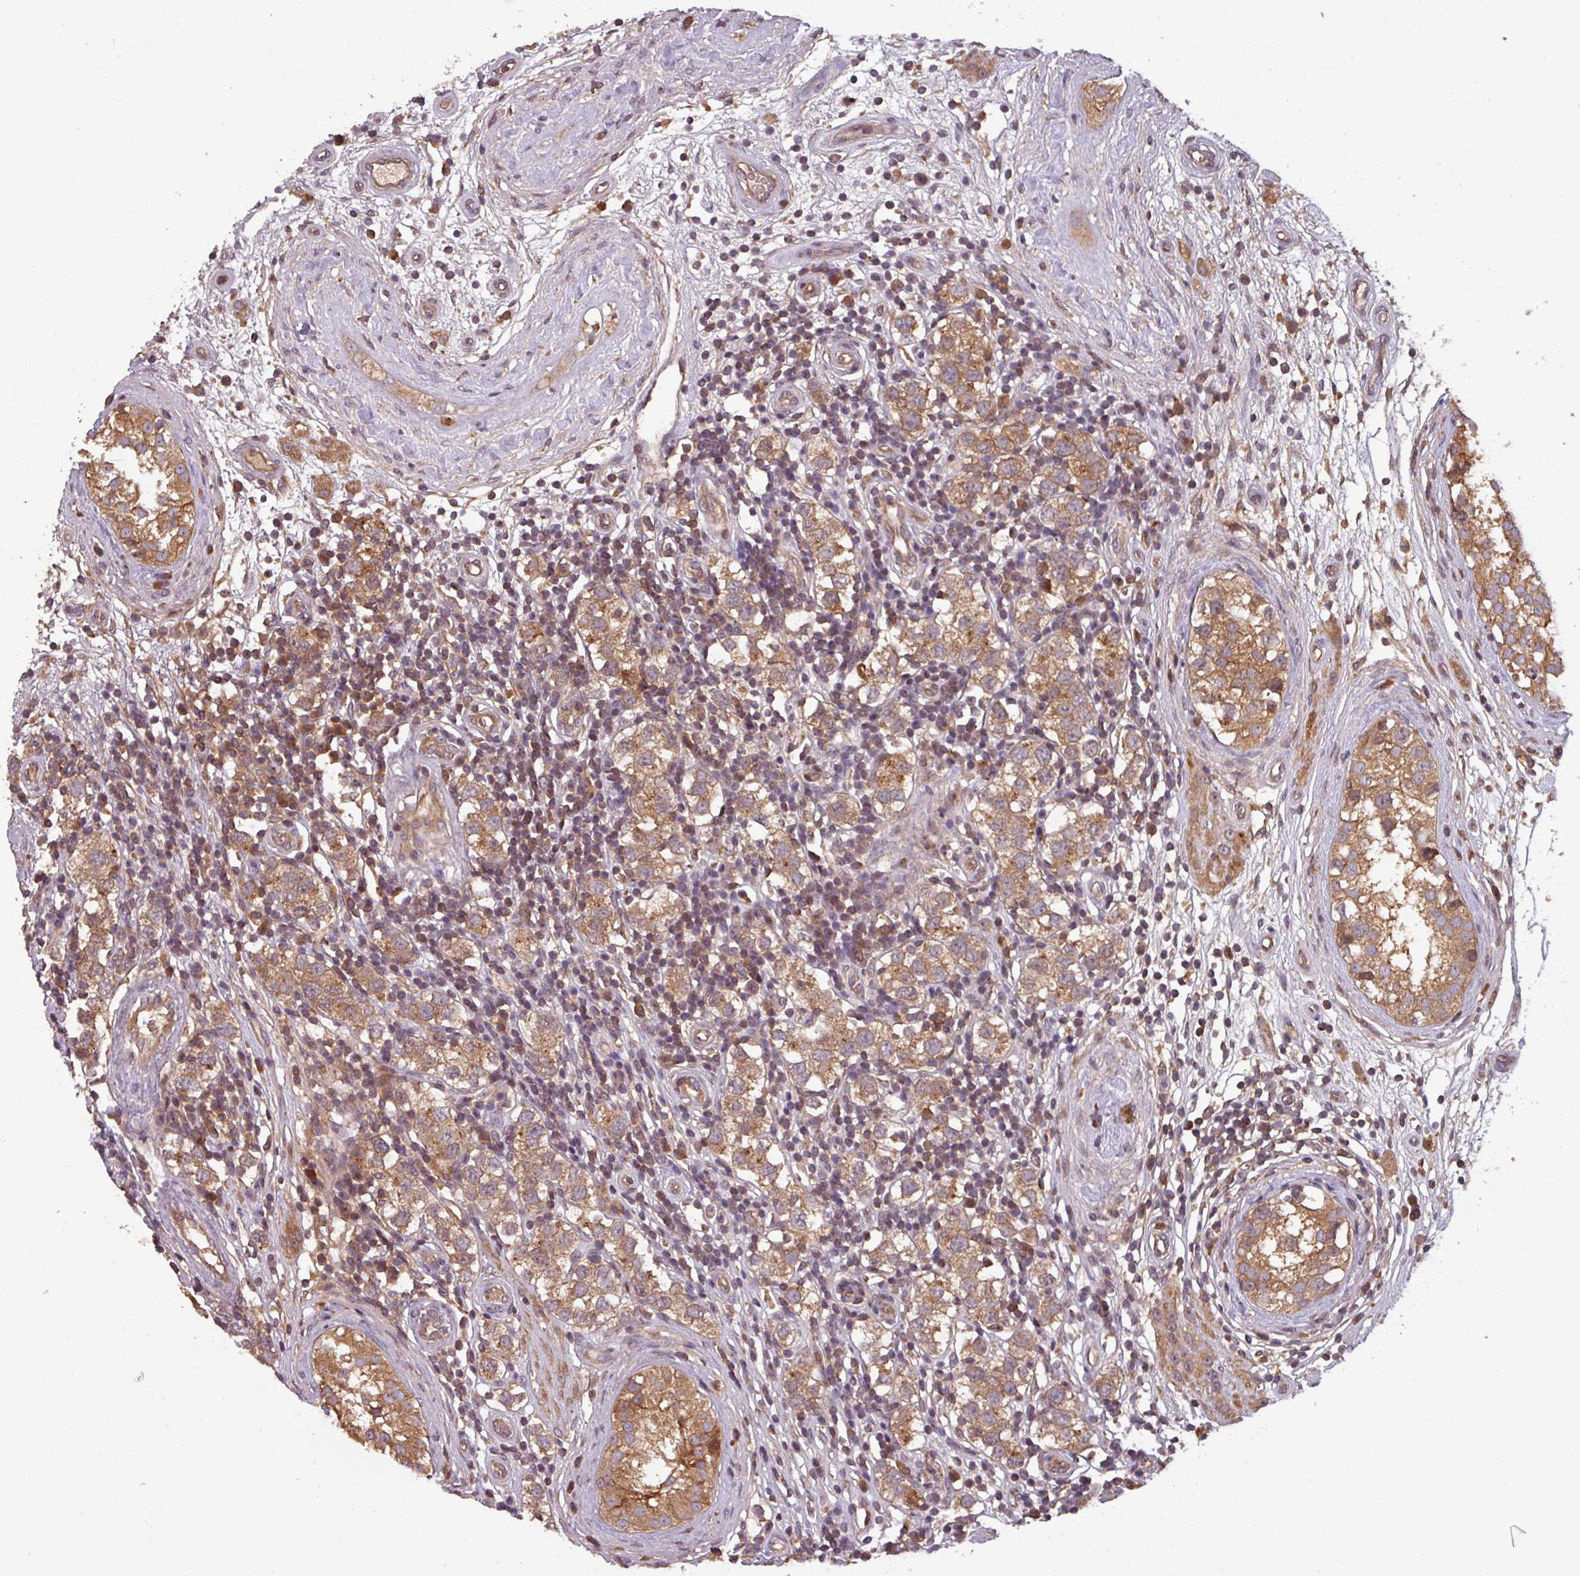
{"staining": {"intensity": "moderate", "quantity": ">75%", "location": "cytoplasmic/membranous"}, "tissue": "testis cancer", "cell_type": "Tumor cells", "image_type": "cancer", "snomed": [{"axis": "morphology", "description": "Seminoma, NOS"}, {"axis": "topography", "description": "Testis"}], "caption": "There is medium levels of moderate cytoplasmic/membranous positivity in tumor cells of testis seminoma, as demonstrated by immunohistochemical staining (brown color).", "gene": "GSKIP", "patient": {"sex": "male", "age": 34}}